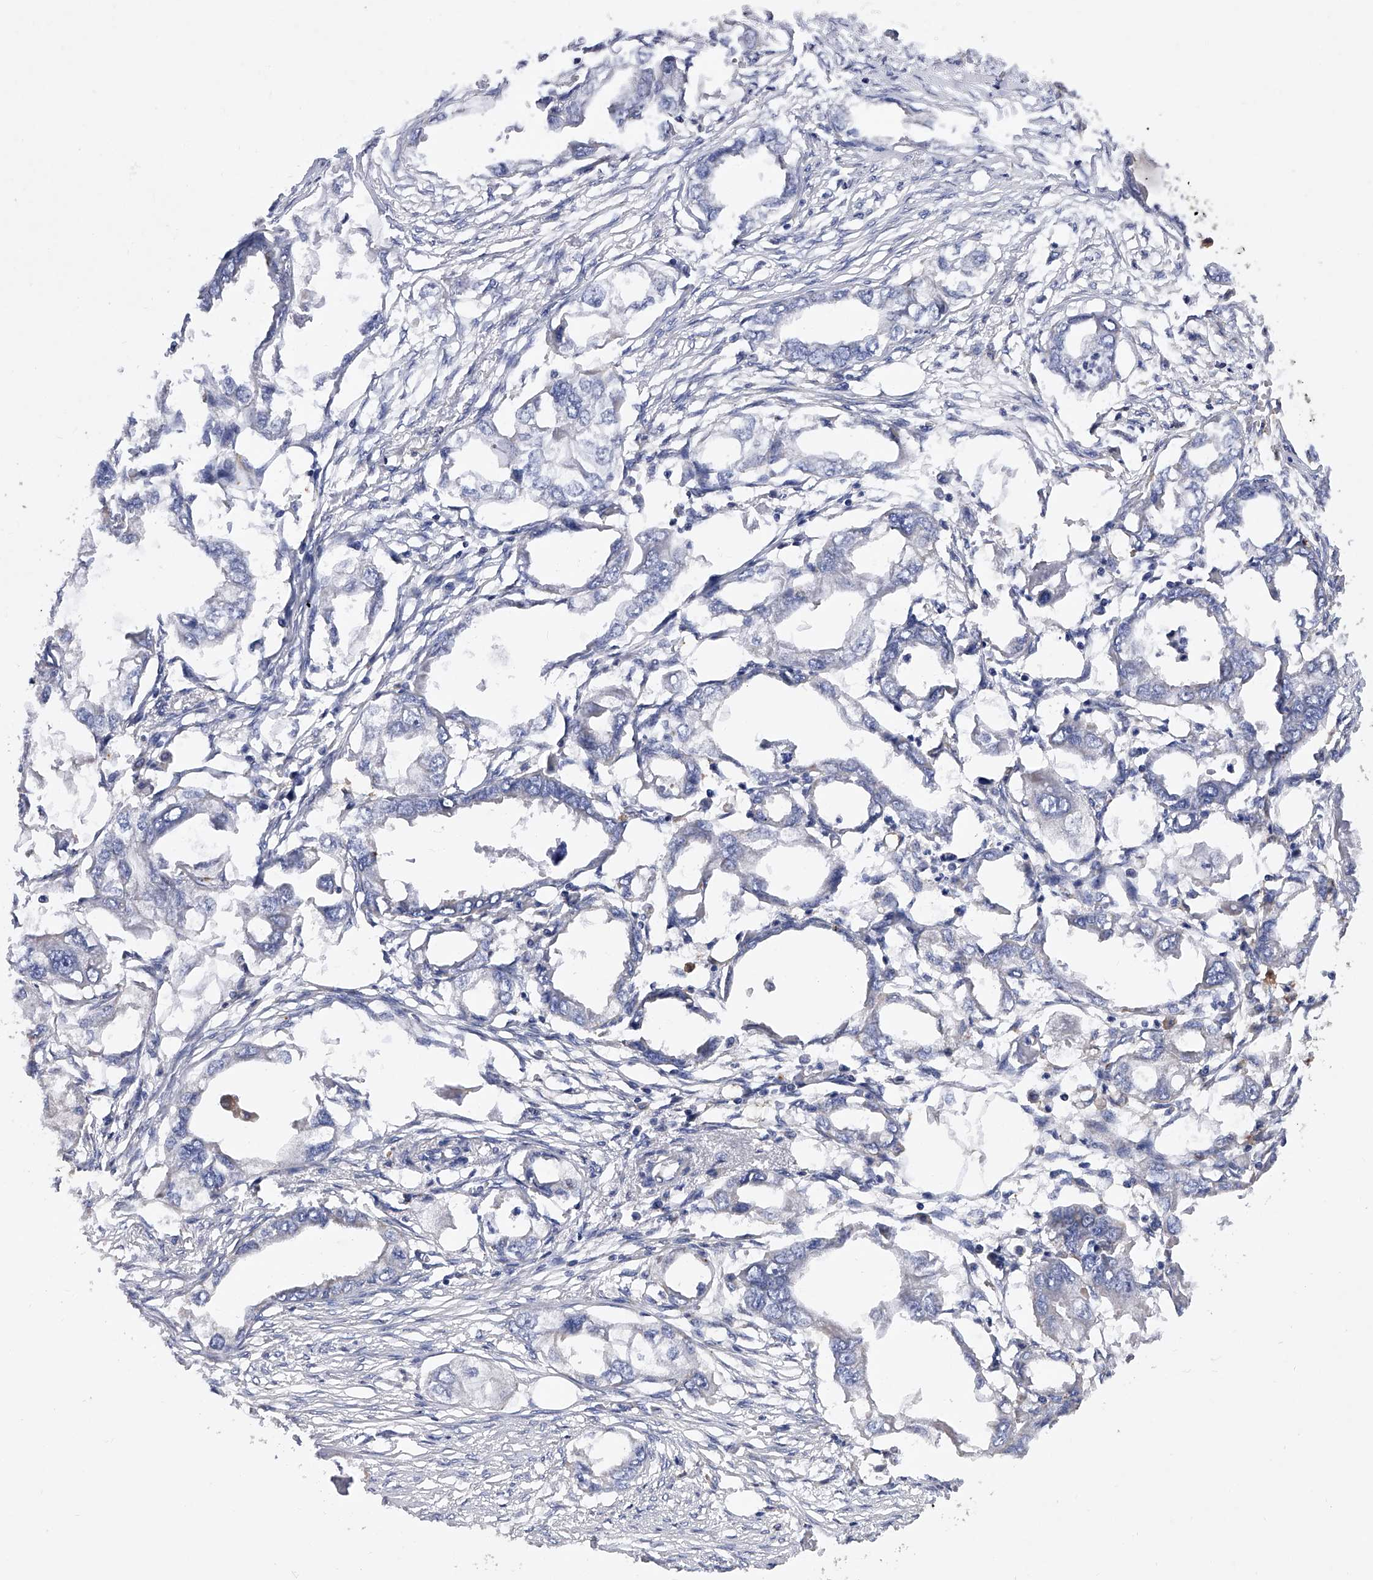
{"staining": {"intensity": "negative", "quantity": "none", "location": "none"}, "tissue": "endometrial cancer", "cell_type": "Tumor cells", "image_type": "cancer", "snomed": [{"axis": "morphology", "description": "Adenocarcinoma, NOS"}, {"axis": "morphology", "description": "Adenocarcinoma, metastatic, NOS"}, {"axis": "topography", "description": "Adipose tissue"}, {"axis": "topography", "description": "Endometrium"}], "caption": "Photomicrograph shows no protein positivity in tumor cells of endometrial adenocarcinoma tissue.", "gene": "PDSS2", "patient": {"sex": "female", "age": 67}}